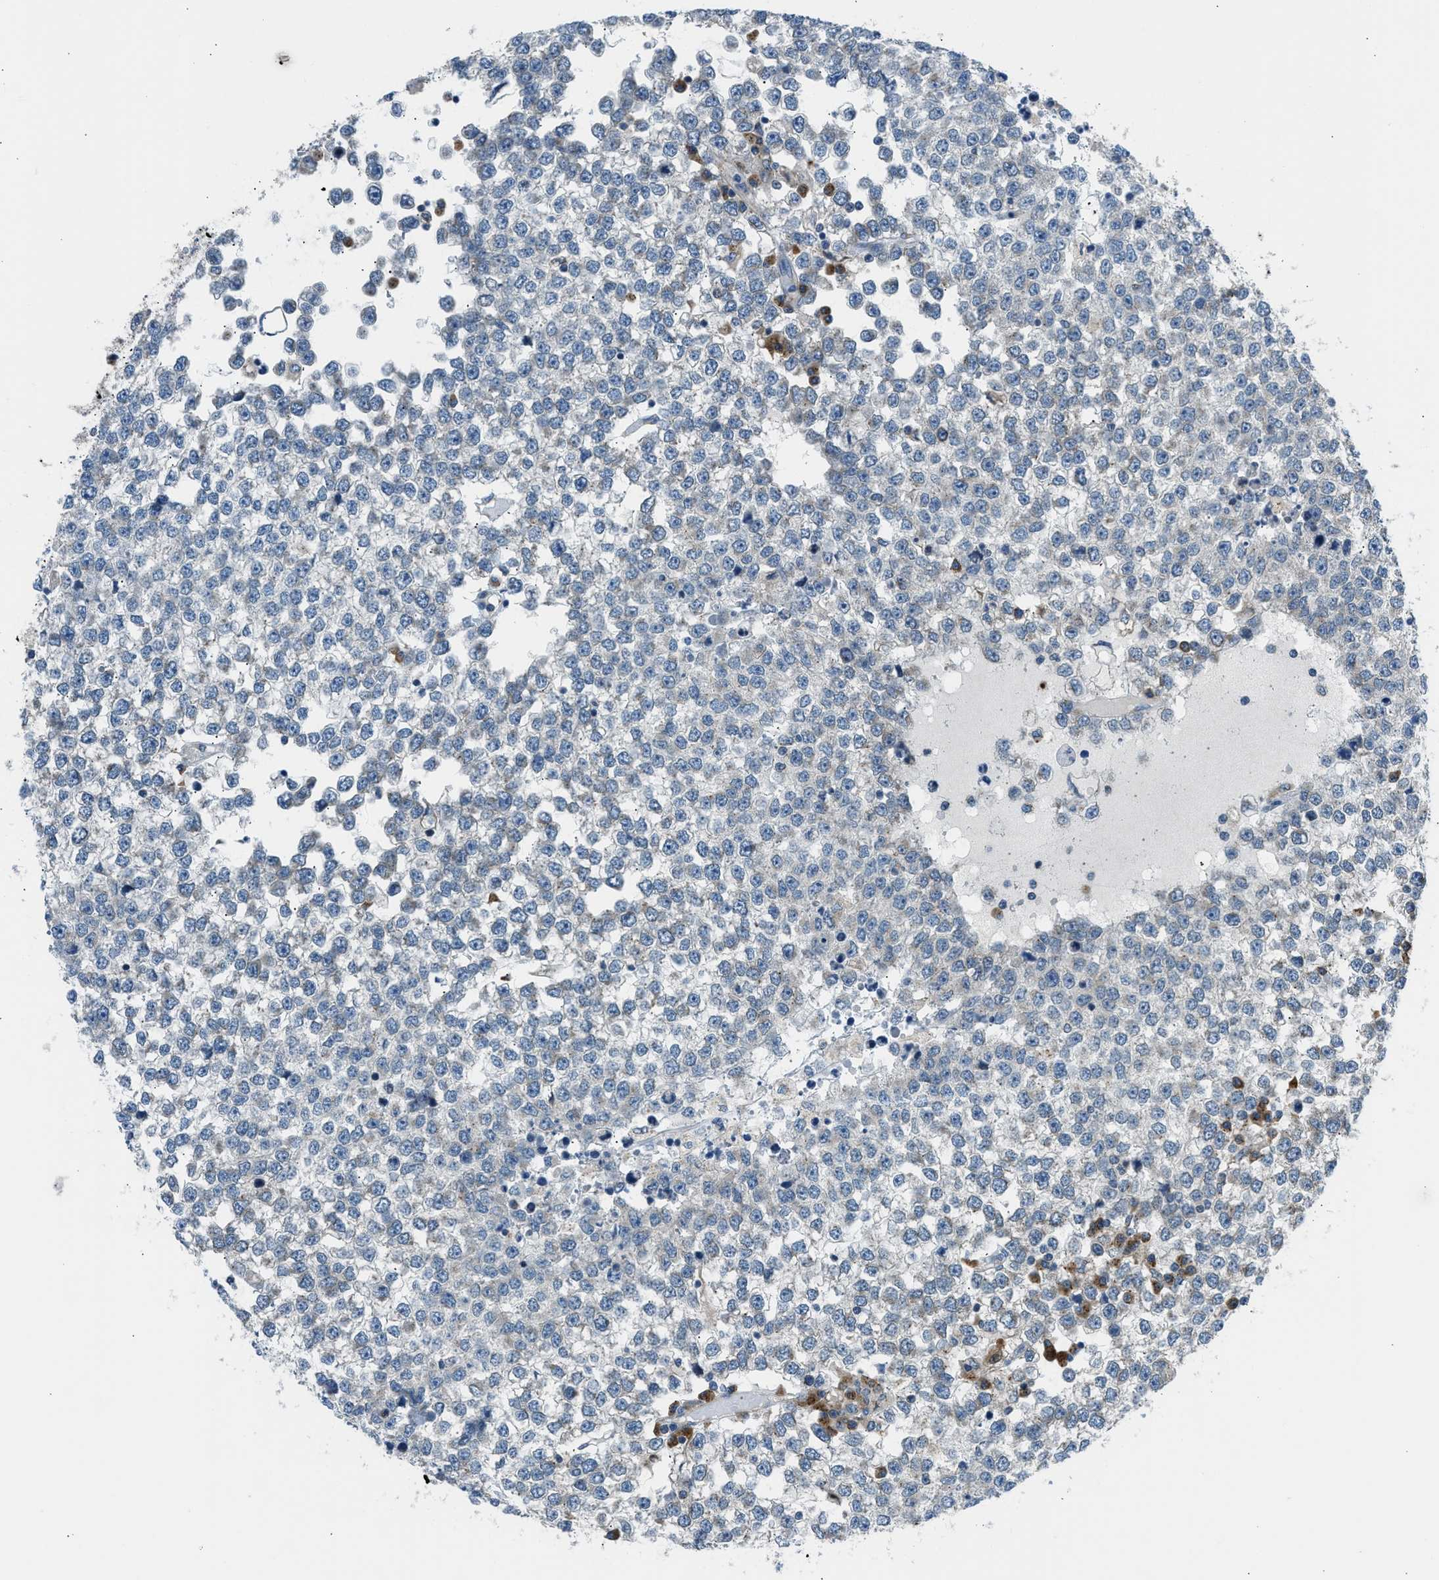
{"staining": {"intensity": "negative", "quantity": "none", "location": "none"}, "tissue": "testis cancer", "cell_type": "Tumor cells", "image_type": "cancer", "snomed": [{"axis": "morphology", "description": "Seminoma, NOS"}, {"axis": "topography", "description": "Testis"}], "caption": "IHC of testis cancer exhibits no expression in tumor cells. Nuclei are stained in blue.", "gene": "EDARADD", "patient": {"sex": "male", "age": 65}}